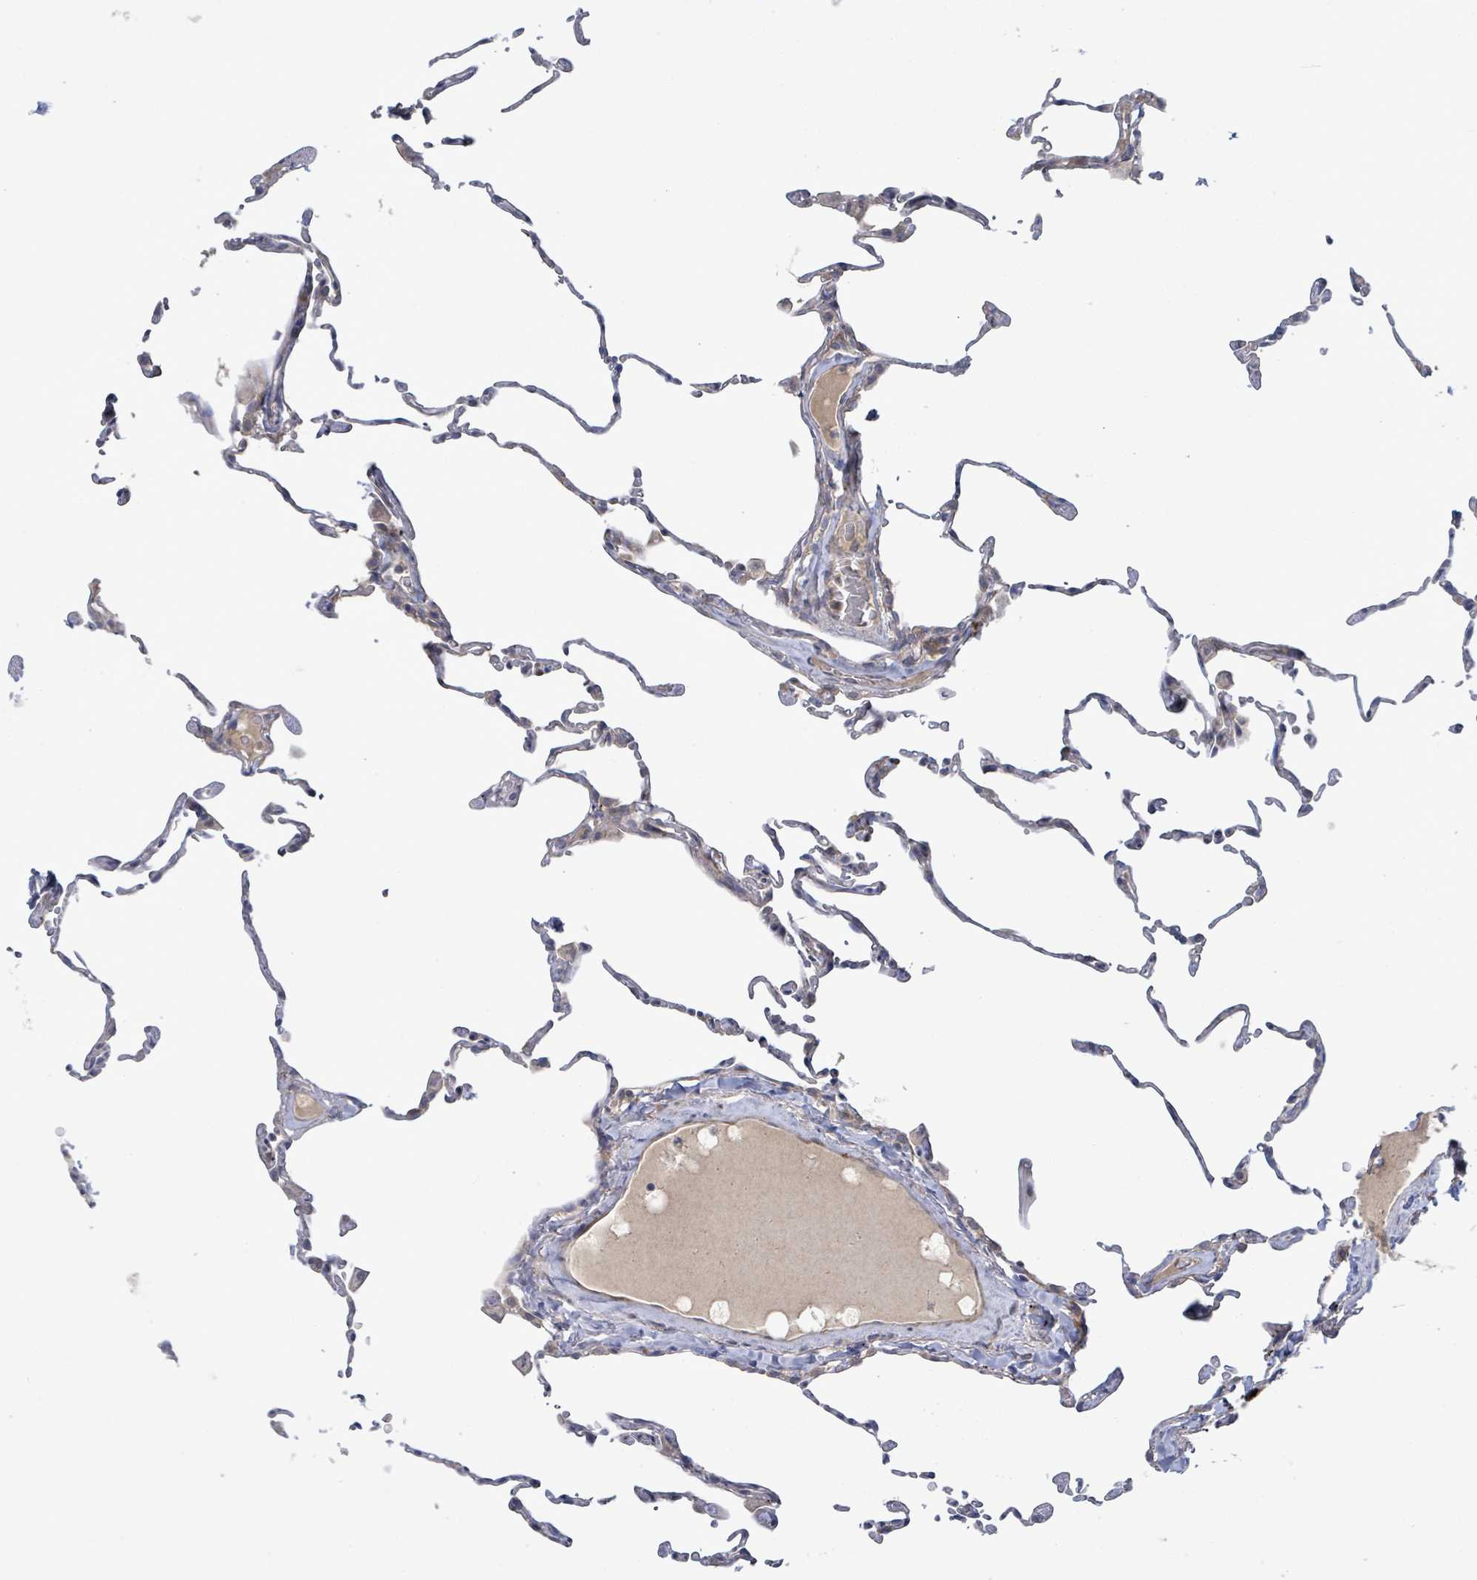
{"staining": {"intensity": "negative", "quantity": "none", "location": "none"}, "tissue": "lung", "cell_type": "Alveolar cells", "image_type": "normal", "snomed": [{"axis": "morphology", "description": "Normal tissue, NOS"}, {"axis": "topography", "description": "Lung"}], "caption": "Immunohistochemistry (IHC) photomicrograph of benign human lung stained for a protein (brown), which reveals no positivity in alveolar cells. (DAB (3,3'-diaminobenzidine) IHC with hematoxylin counter stain).", "gene": "SLIT3", "patient": {"sex": "female", "age": 57}}